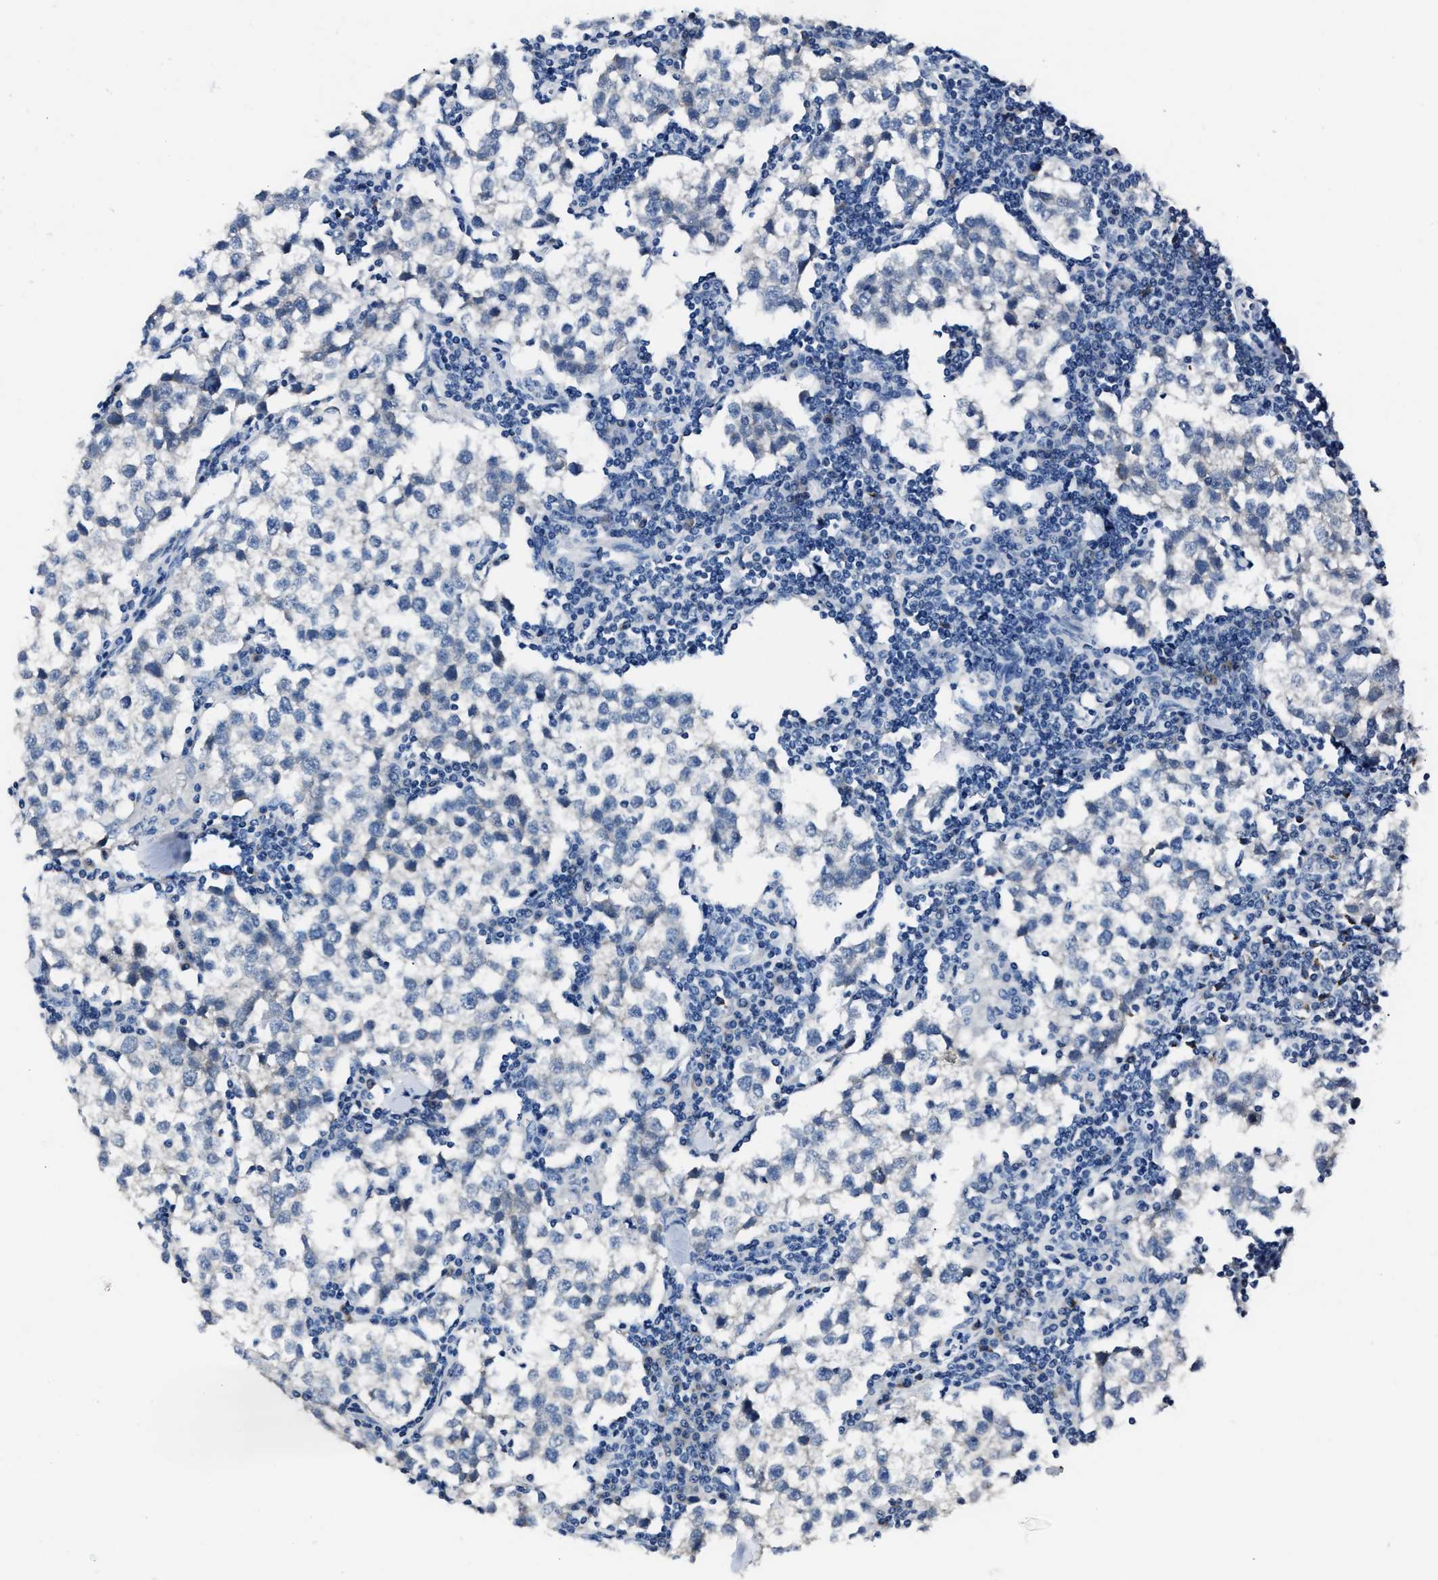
{"staining": {"intensity": "negative", "quantity": "none", "location": "none"}, "tissue": "testis cancer", "cell_type": "Tumor cells", "image_type": "cancer", "snomed": [{"axis": "morphology", "description": "Seminoma, NOS"}, {"axis": "morphology", "description": "Carcinoma, Embryonal, NOS"}, {"axis": "topography", "description": "Testis"}], "caption": "Tumor cells show no significant protein staining in seminoma (testis).", "gene": "DNAJC24", "patient": {"sex": "male", "age": 36}}